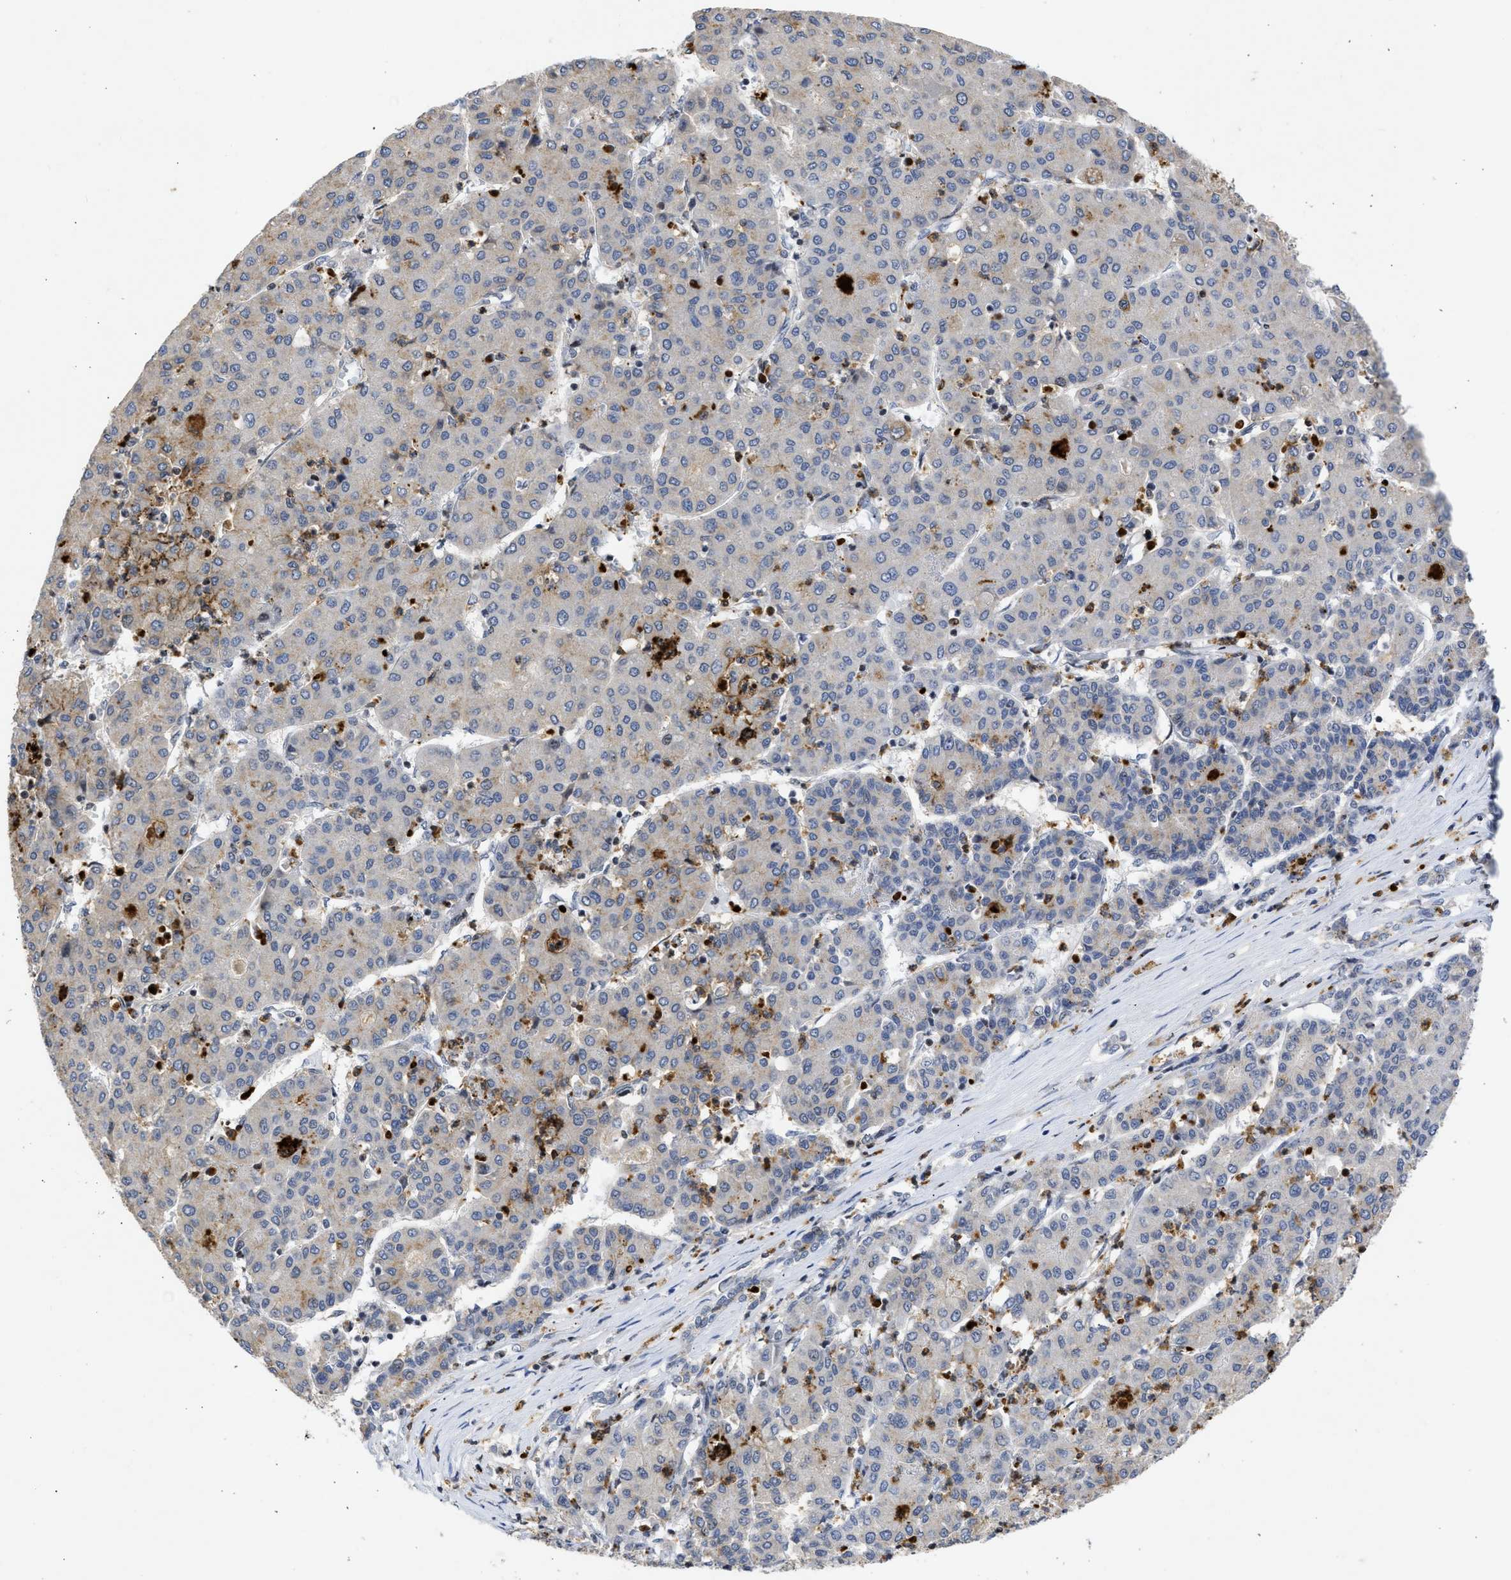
{"staining": {"intensity": "weak", "quantity": "<25%", "location": "cytoplasmic/membranous"}, "tissue": "liver cancer", "cell_type": "Tumor cells", "image_type": "cancer", "snomed": [{"axis": "morphology", "description": "Carcinoma, Hepatocellular, NOS"}, {"axis": "topography", "description": "Liver"}], "caption": "DAB (3,3'-diaminobenzidine) immunohistochemical staining of liver cancer (hepatocellular carcinoma) reveals no significant staining in tumor cells. (Brightfield microscopy of DAB (3,3'-diaminobenzidine) IHC at high magnification).", "gene": "ENSG00000142539", "patient": {"sex": "male", "age": 65}}